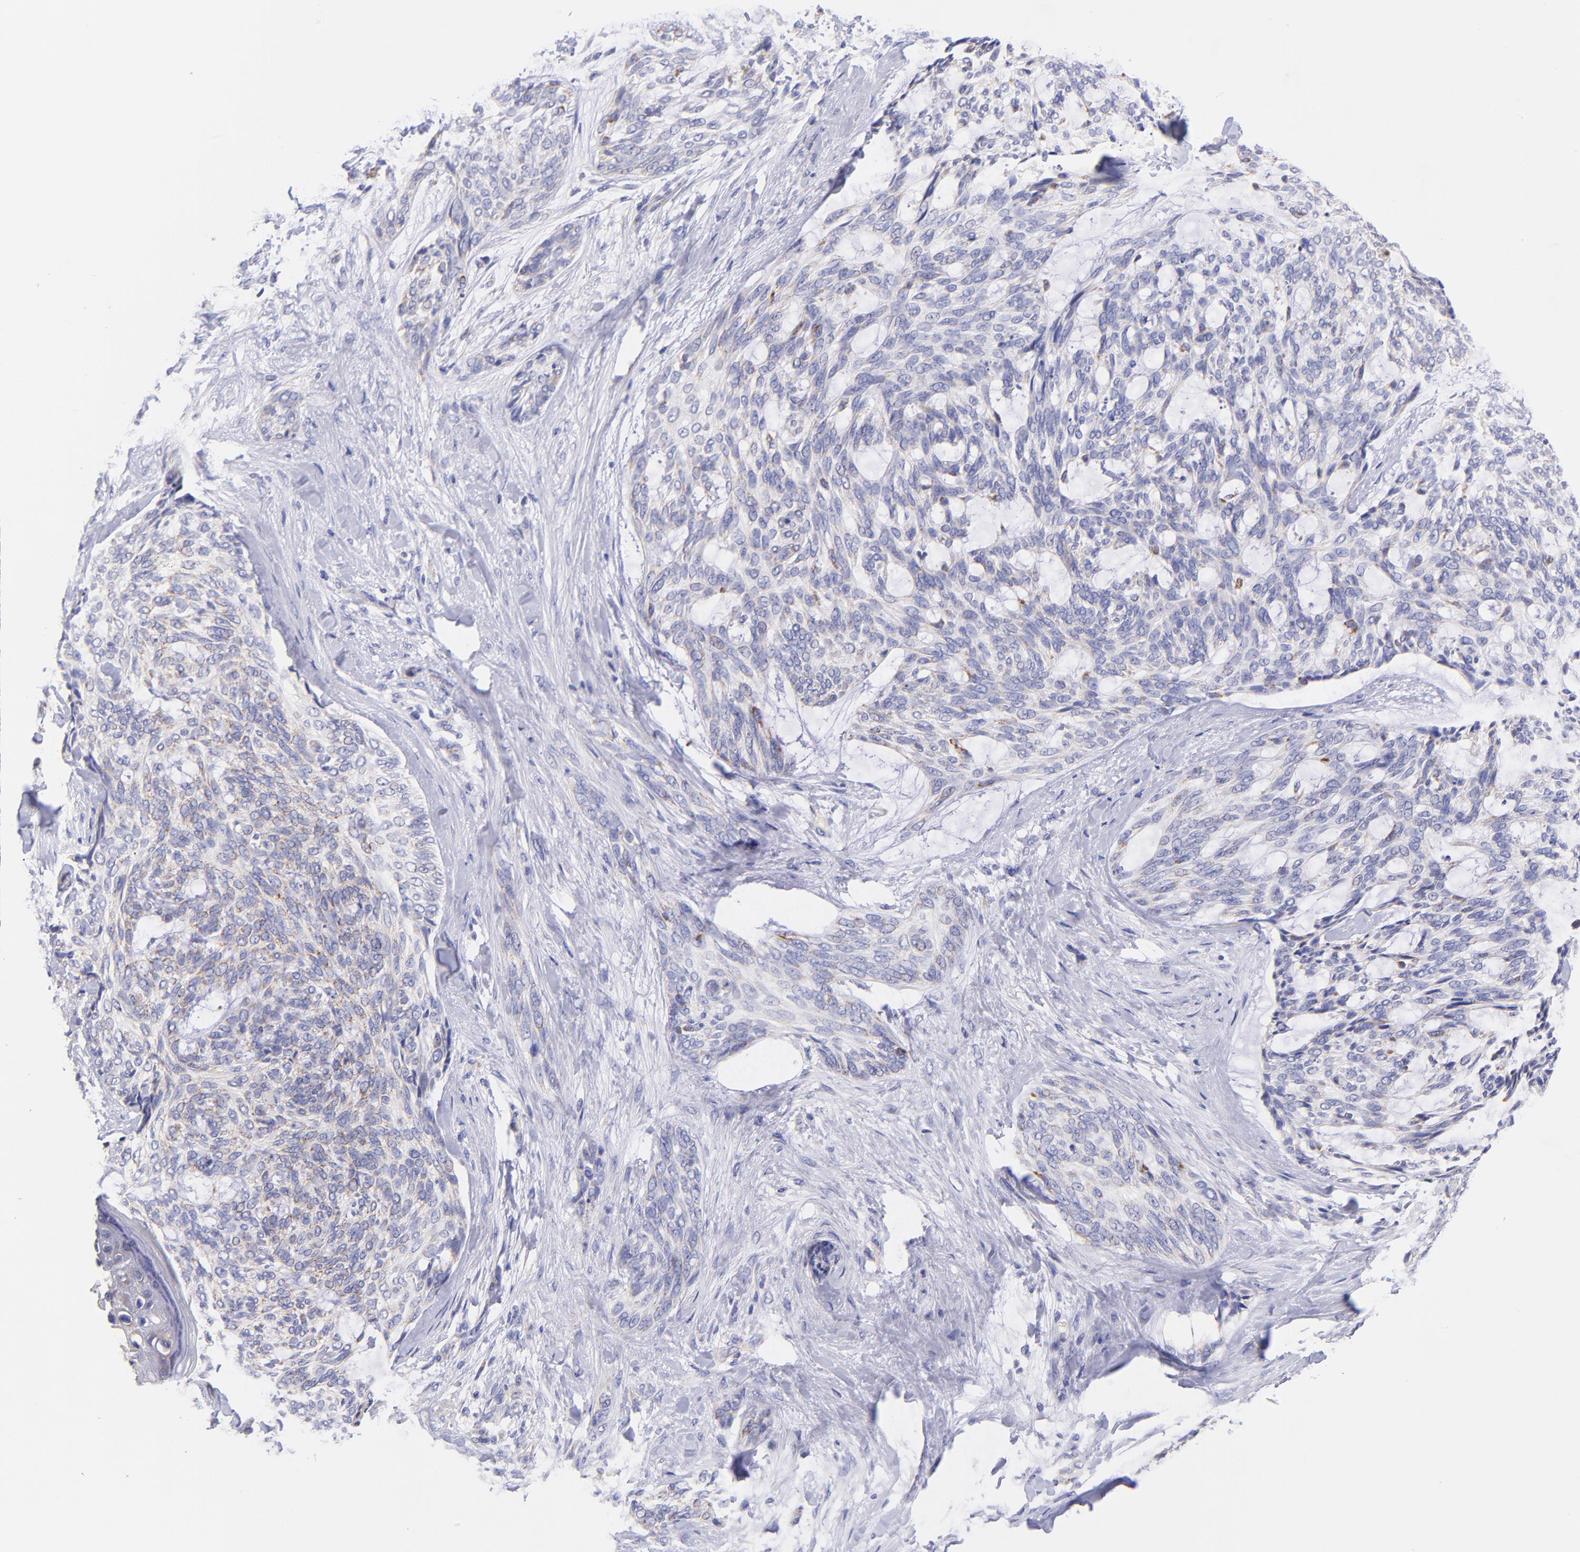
{"staining": {"intensity": "moderate", "quantity": "<25%", "location": "cytoplasmic/membranous"}, "tissue": "skin cancer", "cell_type": "Tumor cells", "image_type": "cancer", "snomed": [{"axis": "morphology", "description": "Normal tissue, NOS"}, {"axis": "morphology", "description": "Basal cell carcinoma"}, {"axis": "topography", "description": "Skin"}], "caption": "A brown stain labels moderate cytoplasmic/membranous staining of a protein in skin cancer tumor cells.", "gene": "NDUFB7", "patient": {"sex": "female", "age": 71}}